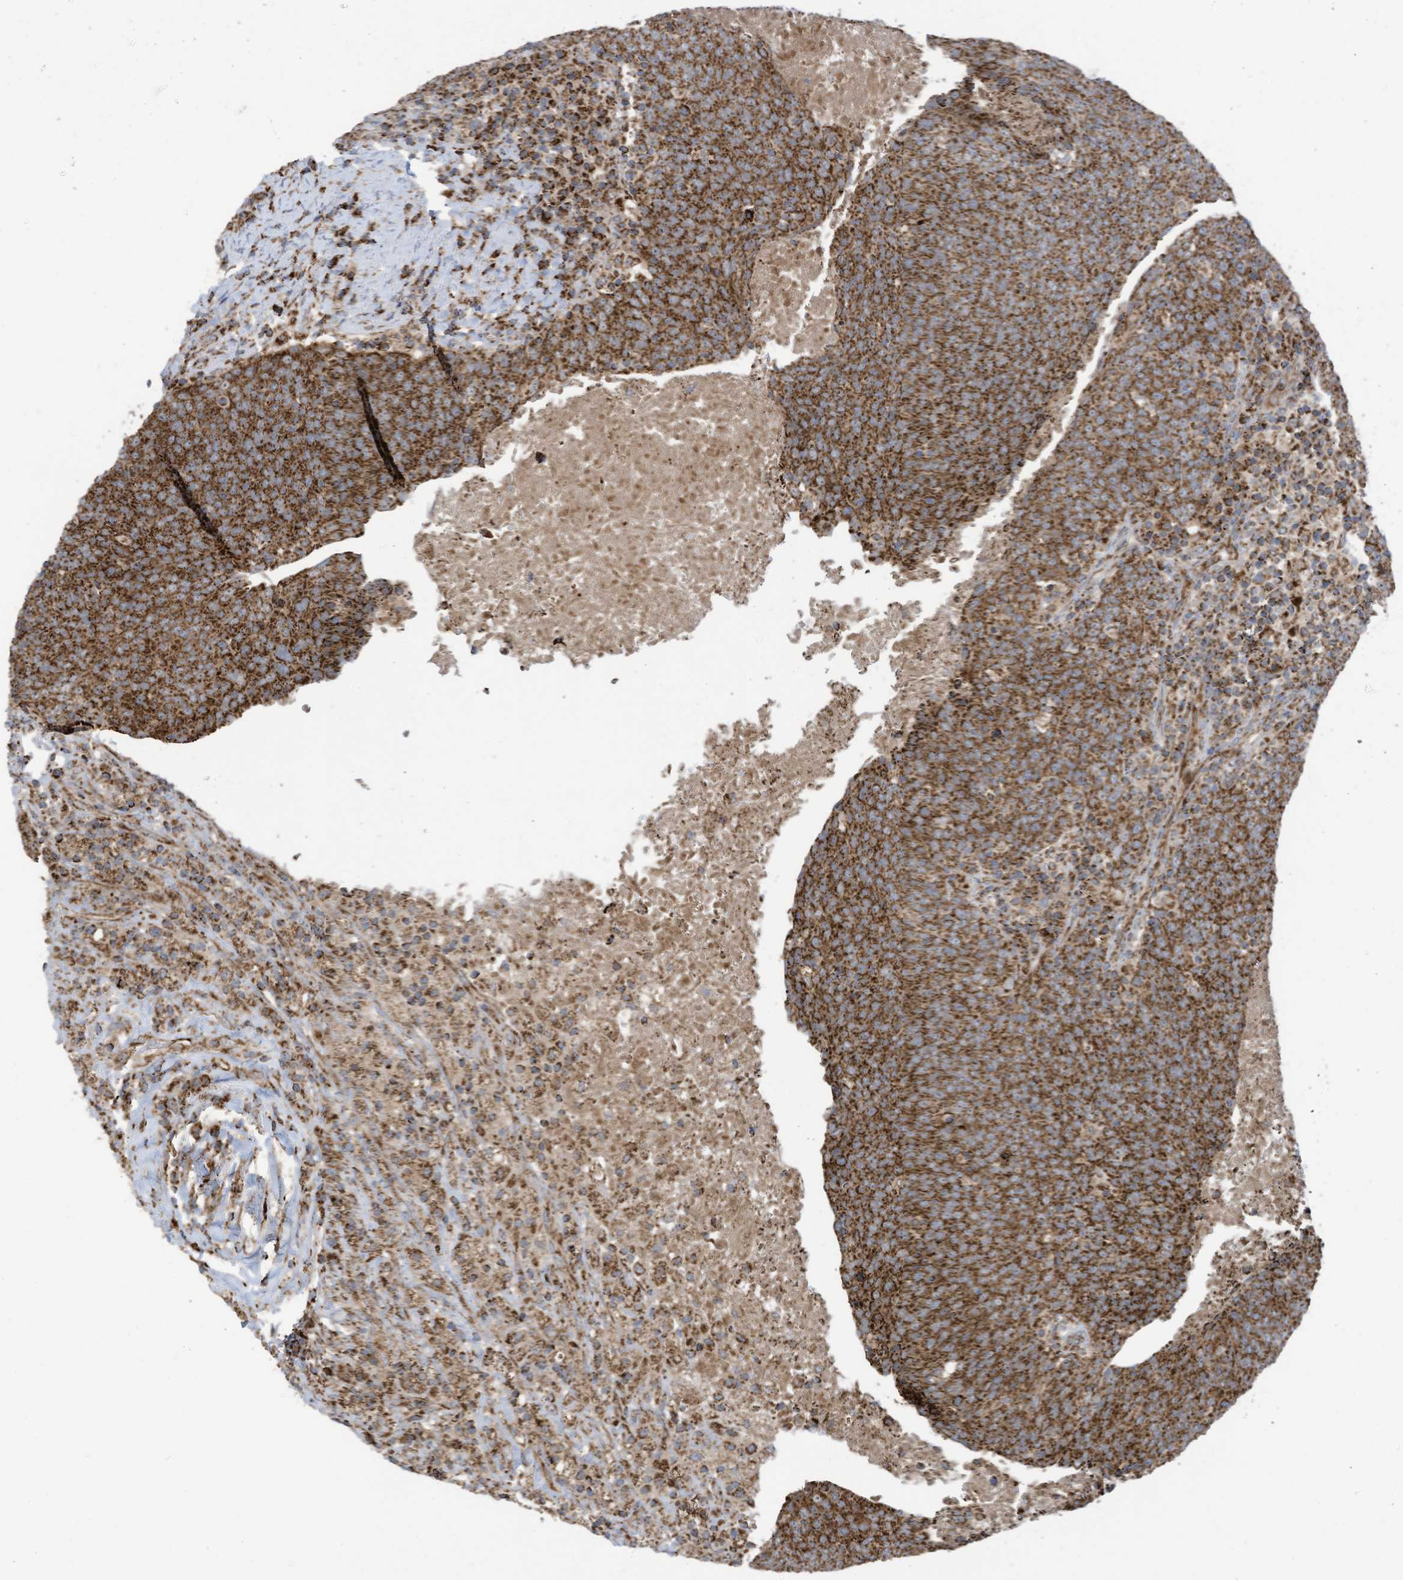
{"staining": {"intensity": "strong", "quantity": ">75%", "location": "cytoplasmic/membranous"}, "tissue": "head and neck cancer", "cell_type": "Tumor cells", "image_type": "cancer", "snomed": [{"axis": "morphology", "description": "Squamous cell carcinoma, NOS"}, {"axis": "morphology", "description": "Squamous cell carcinoma, metastatic, NOS"}, {"axis": "topography", "description": "Lymph node"}, {"axis": "topography", "description": "Head-Neck"}], "caption": "Protein staining demonstrates strong cytoplasmic/membranous positivity in approximately >75% of tumor cells in head and neck cancer. Using DAB (3,3'-diaminobenzidine) (brown) and hematoxylin (blue) stains, captured at high magnification using brightfield microscopy.", "gene": "COX10", "patient": {"sex": "male", "age": 62}}